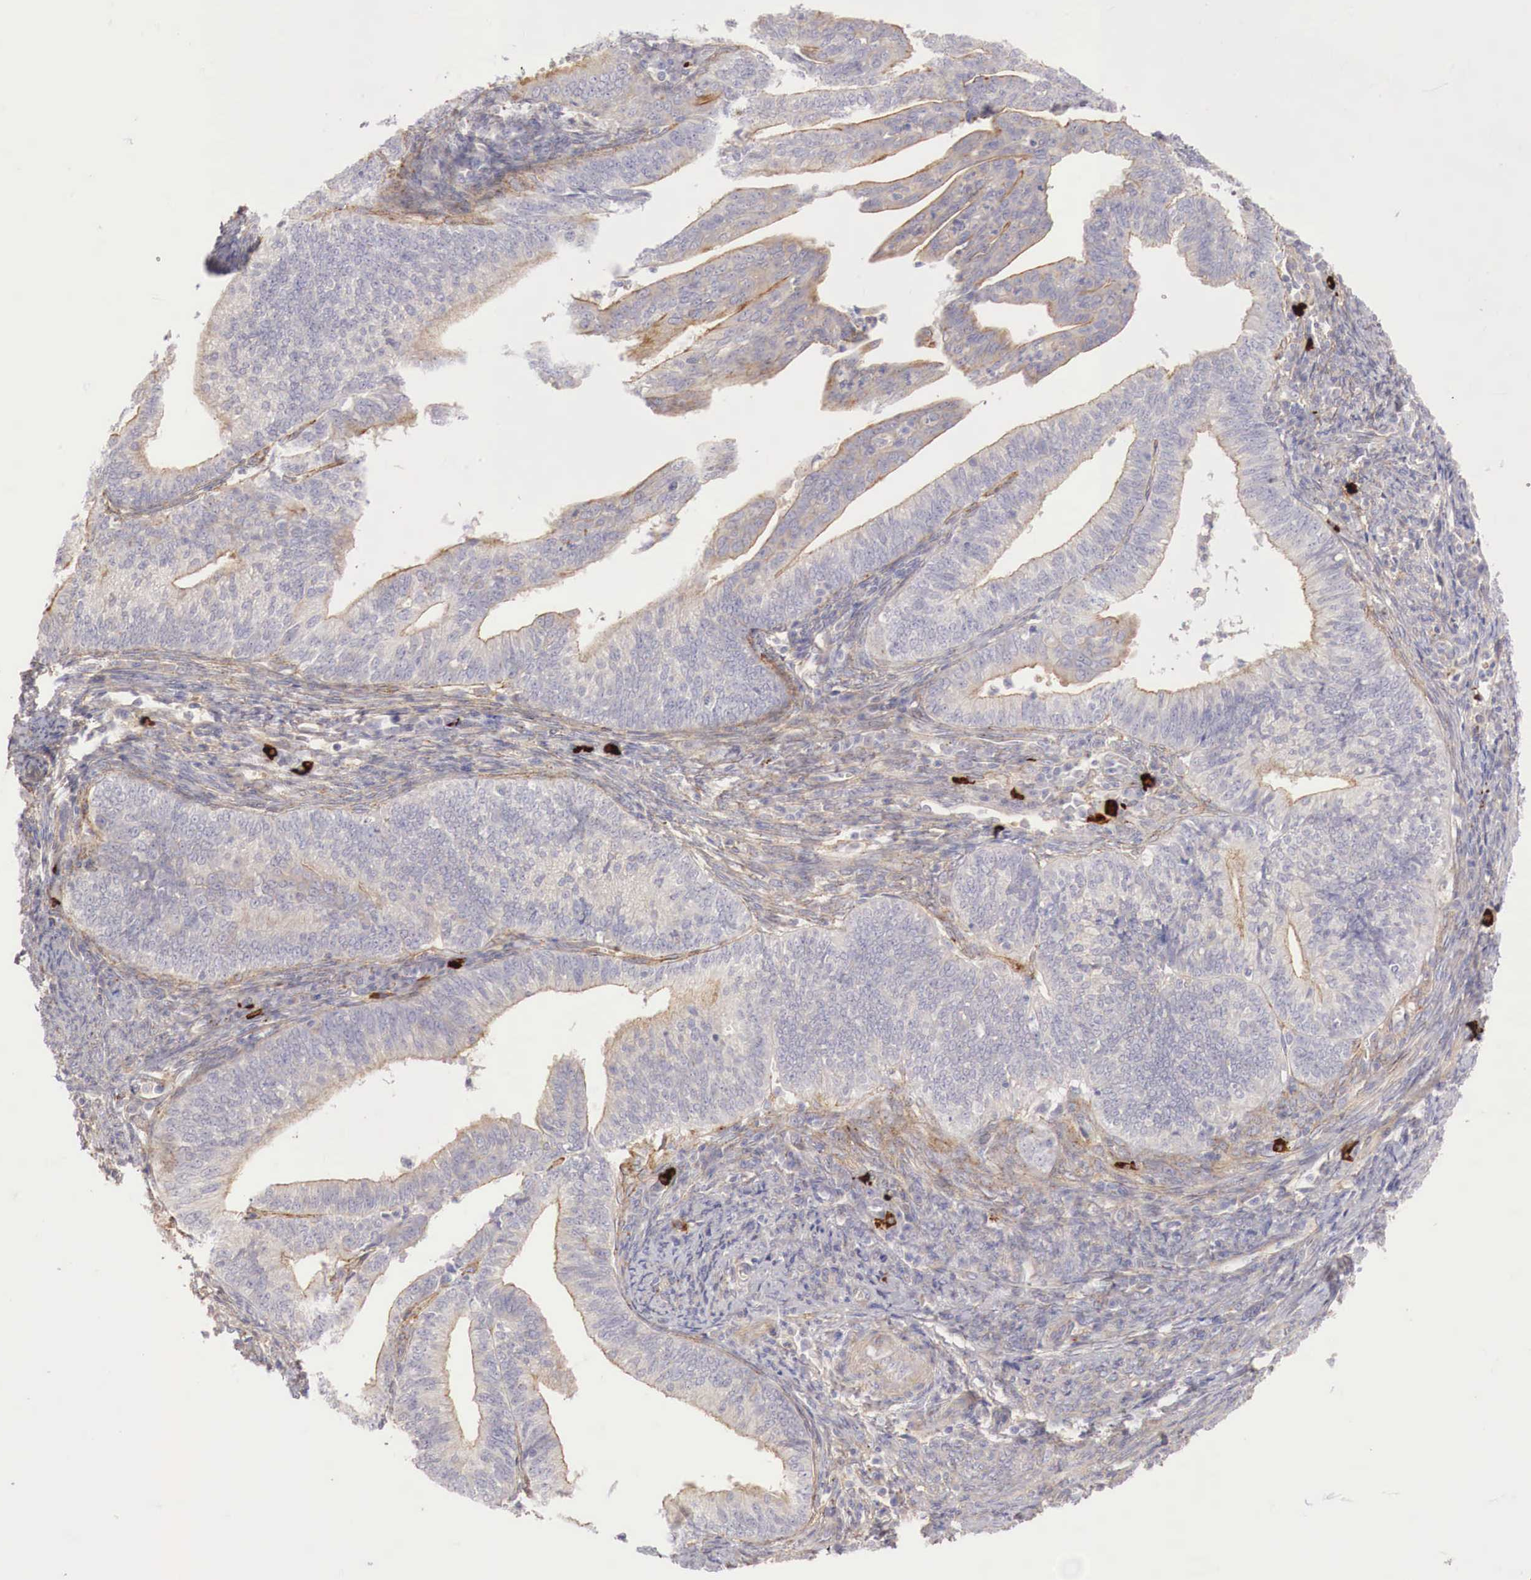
{"staining": {"intensity": "negative", "quantity": "none", "location": "none"}, "tissue": "endometrial cancer", "cell_type": "Tumor cells", "image_type": "cancer", "snomed": [{"axis": "morphology", "description": "Adenocarcinoma, NOS"}, {"axis": "topography", "description": "Endometrium"}], "caption": "The immunohistochemistry histopathology image has no significant expression in tumor cells of endometrial cancer (adenocarcinoma) tissue.", "gene": "KLHDC7B", "patient": {"sex": "female", "age": 66}}